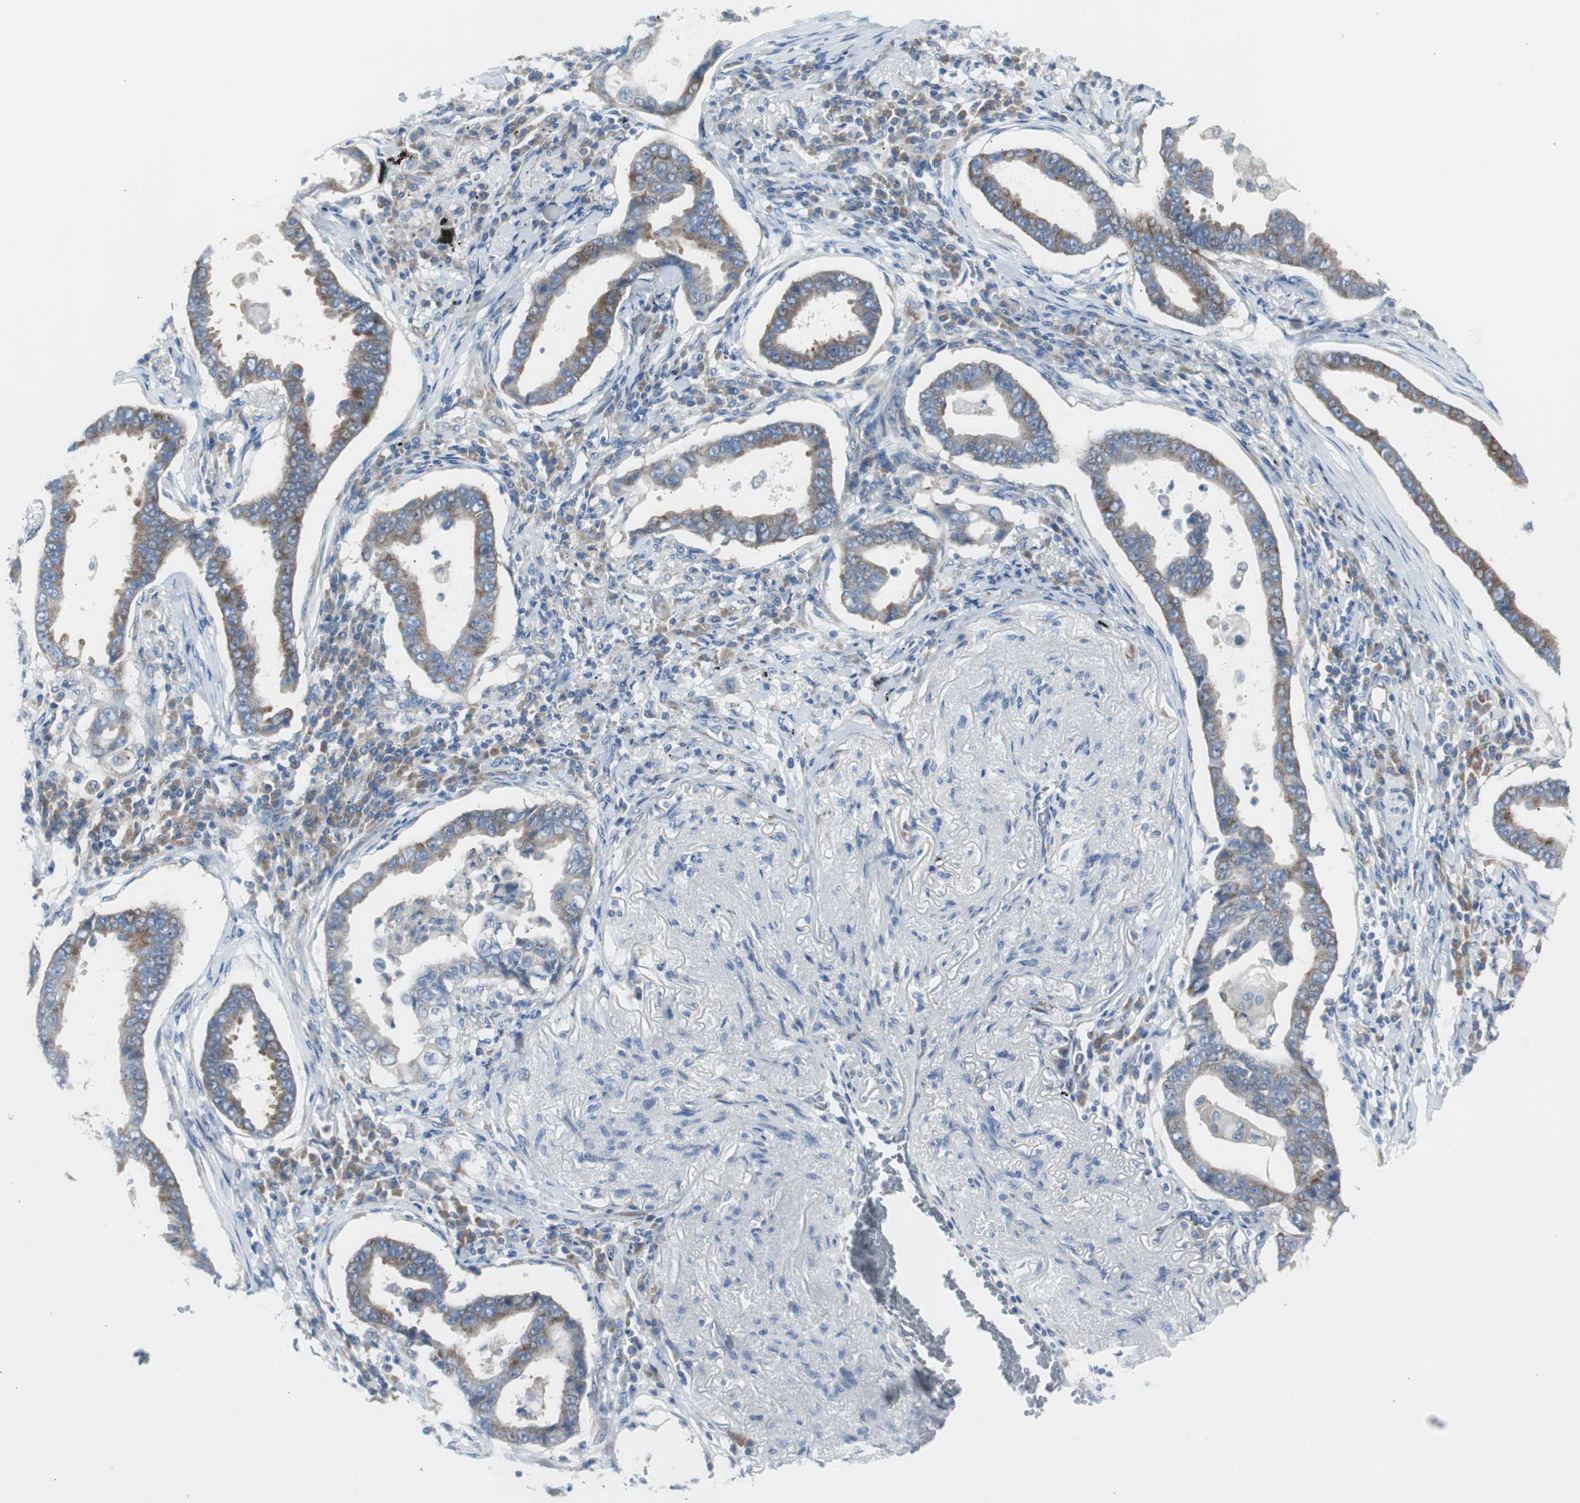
{"staining": {"intensity": "moderate", "quantity": "25%-75%", "location": "cytoplasmic/membranous"}, "tissue": "lung cancer", "cell_type": "Tumor cells", "image_type": "cancer", "snomed": [{"axis": "morphology", "description": "Normal tissue, NOS"}, {"axis": "morphology", "description": "Inflammation, NOS"}, {"axis": "morphology", "description": "Adenocarcinoma, NOS"}, {"axis": "topography", "description": "Lung"}], "caption": "DAB (3,3'-diaminobenzidine) immunohistochemical staining of lung adenocarcinoma displays moderate cytoplasmic/membranous protein staining in approximately 25%-75% of tumor cells.", "gene": "RPS12", "patient": {"sex": "female", "age": 64}}